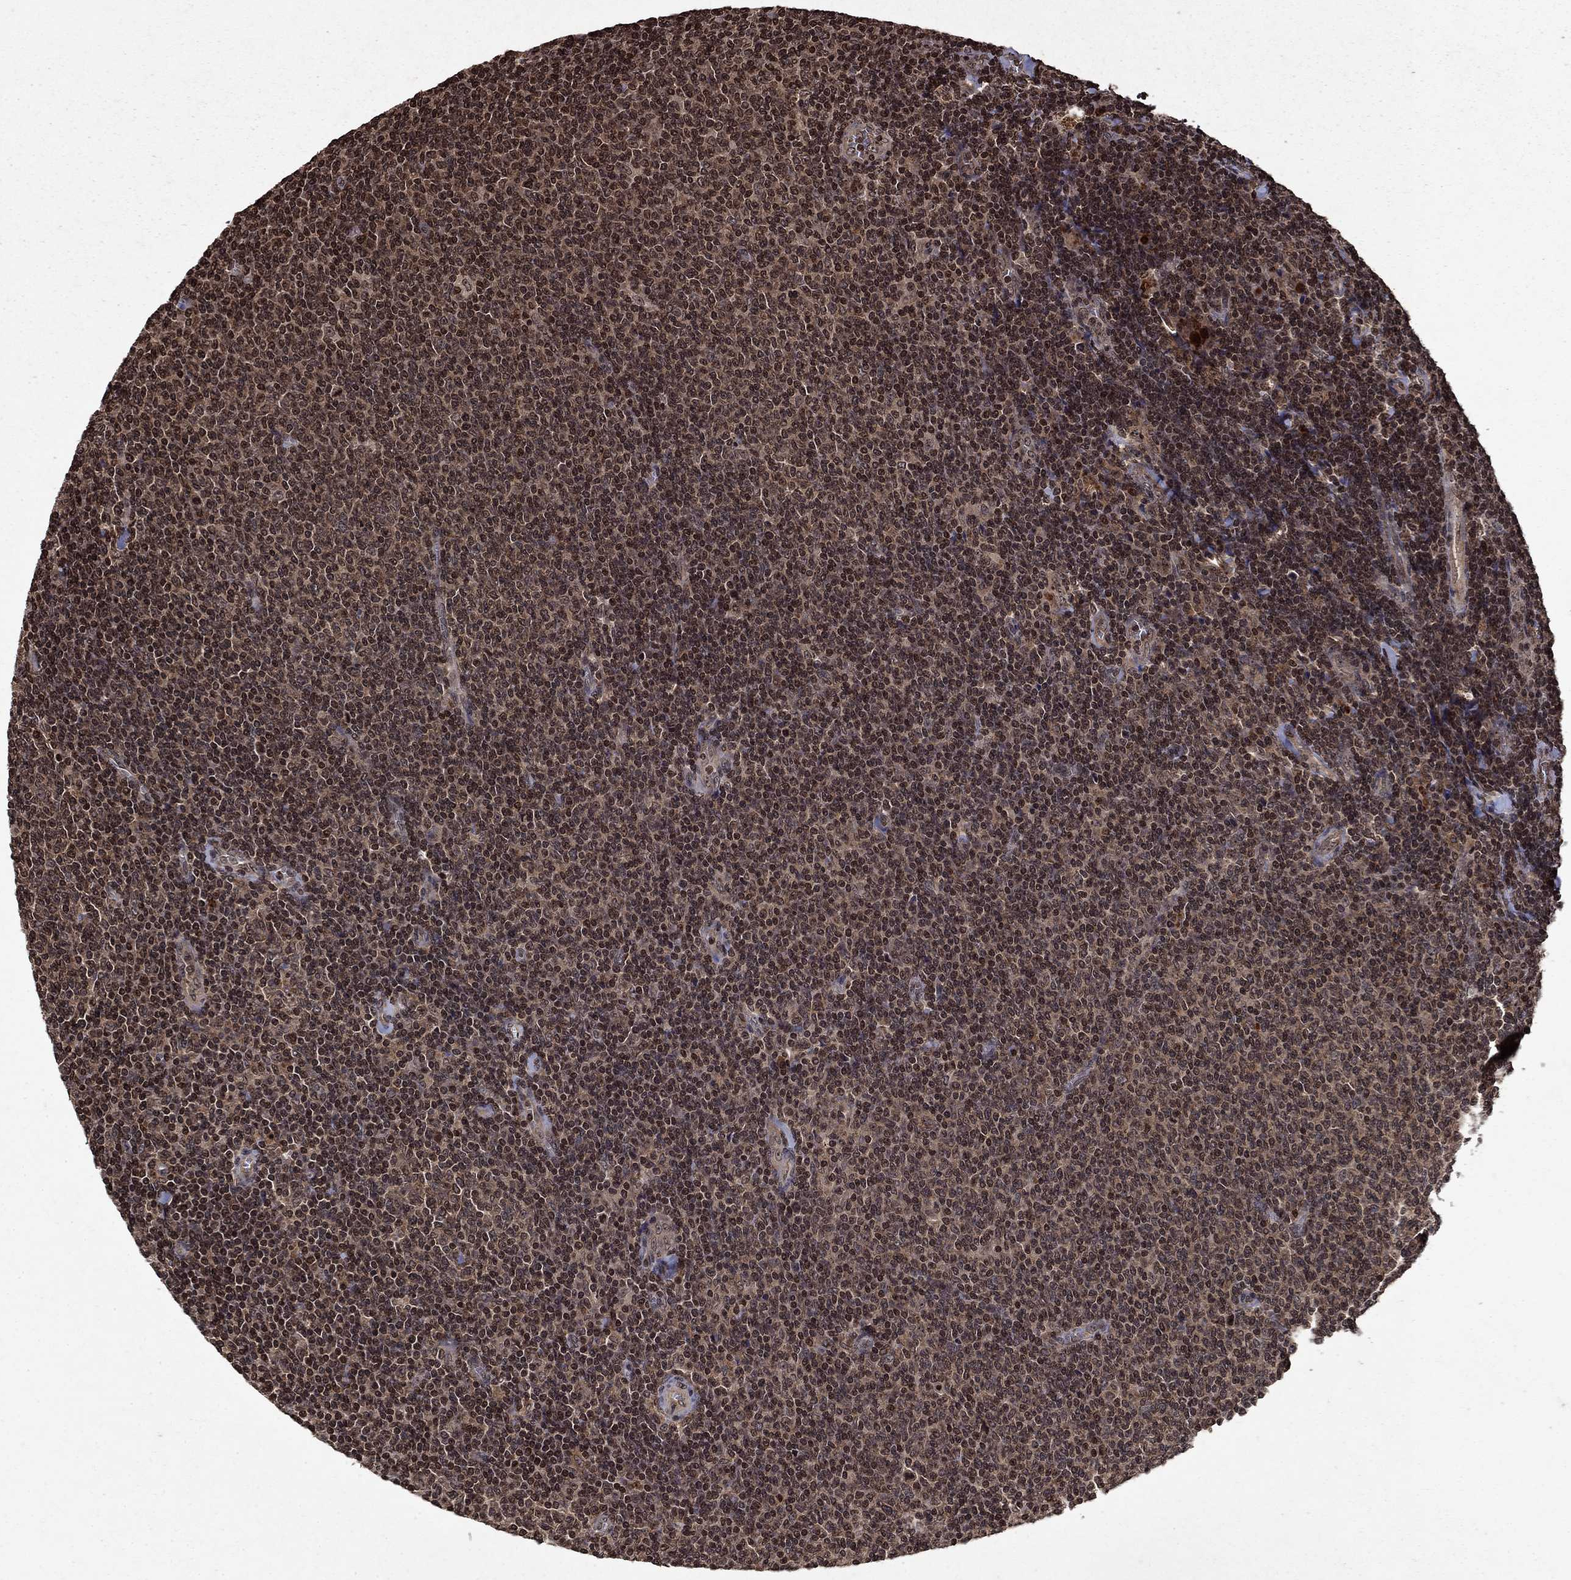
{"staining": {"intensity": "weak", "quantity": ">75%", "location": "nuclear"}, "tissue": "lymphoma", "cell_type": "Tumor cells", "image_type": "cancer", "snomed": [{"axis": "morphology", "description": "Malignant lymphoma, non-Hodgkin's type, Low grade"}, {"axis": "topography", "description": "Lymph node"}], "caption": "This micrograph shows IHC staining of lymphoma, with low weak nuclear expression in about >75% of tumor cells.", "gene": "PIN4", "patient": {"sex": "male", "age": 52}}